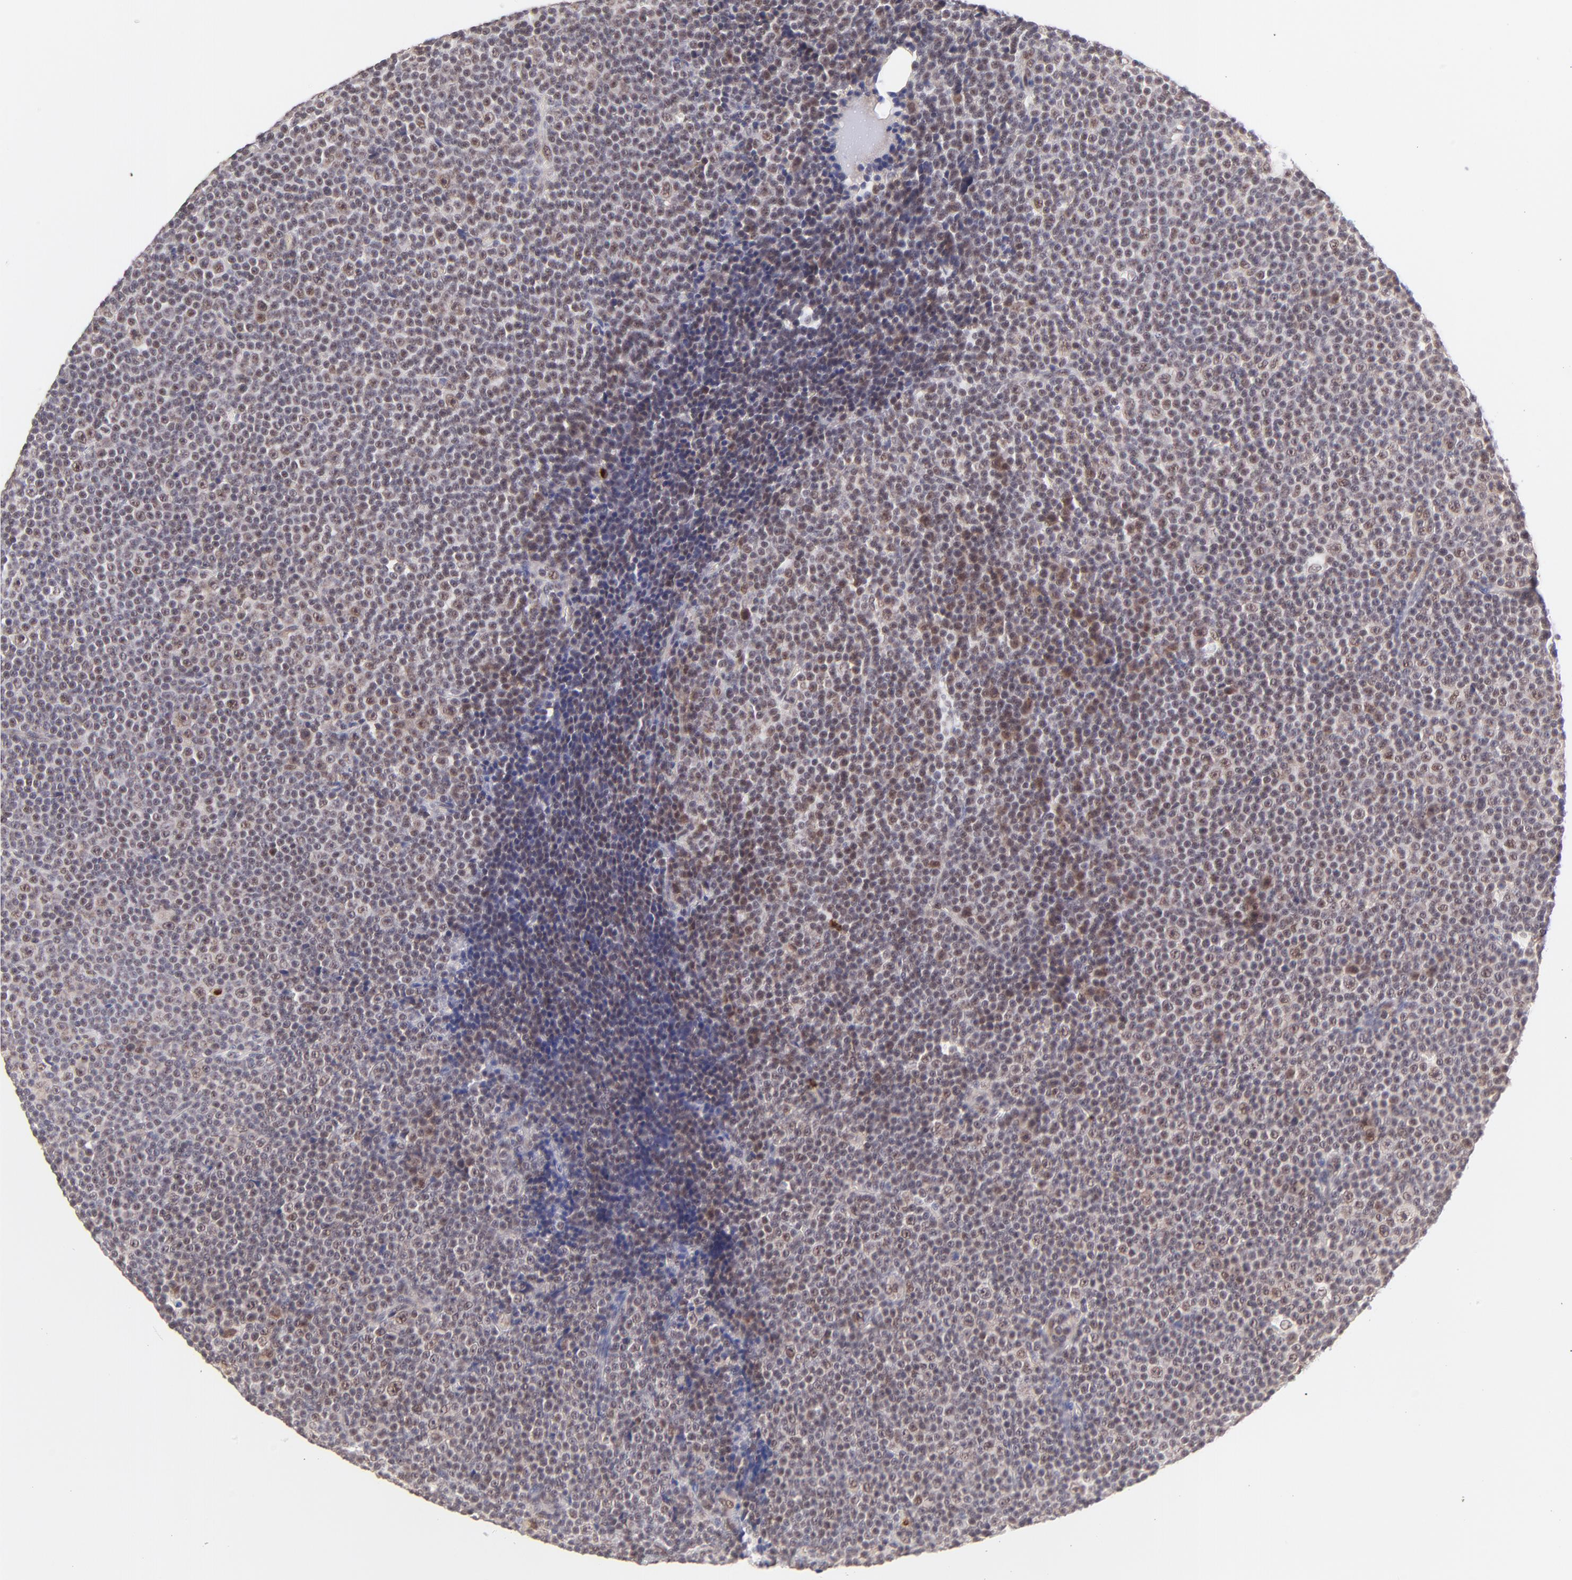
{"staining": {"intensity": "weak", "quantity": "25%-75%", "location": "nuclear"}, "tissue": "lymphoma", "cell_type": "Tumor cells", "image_type": "cancer", "snomed": [{"axis": "morphology", "description": "Malignant lymphoma, non-Hodgkin's type, Low grade"}, {"axis": "topography", "description": "Lymph node"}], "caption": "A micrograph showing weak nuclear staining in approximately 25%-75% of tumor cells in lymphoma, as visualized by brown immunohistochemical staining.", "gene": "MED12", "patient": {"sex": "female", "age": 67}}